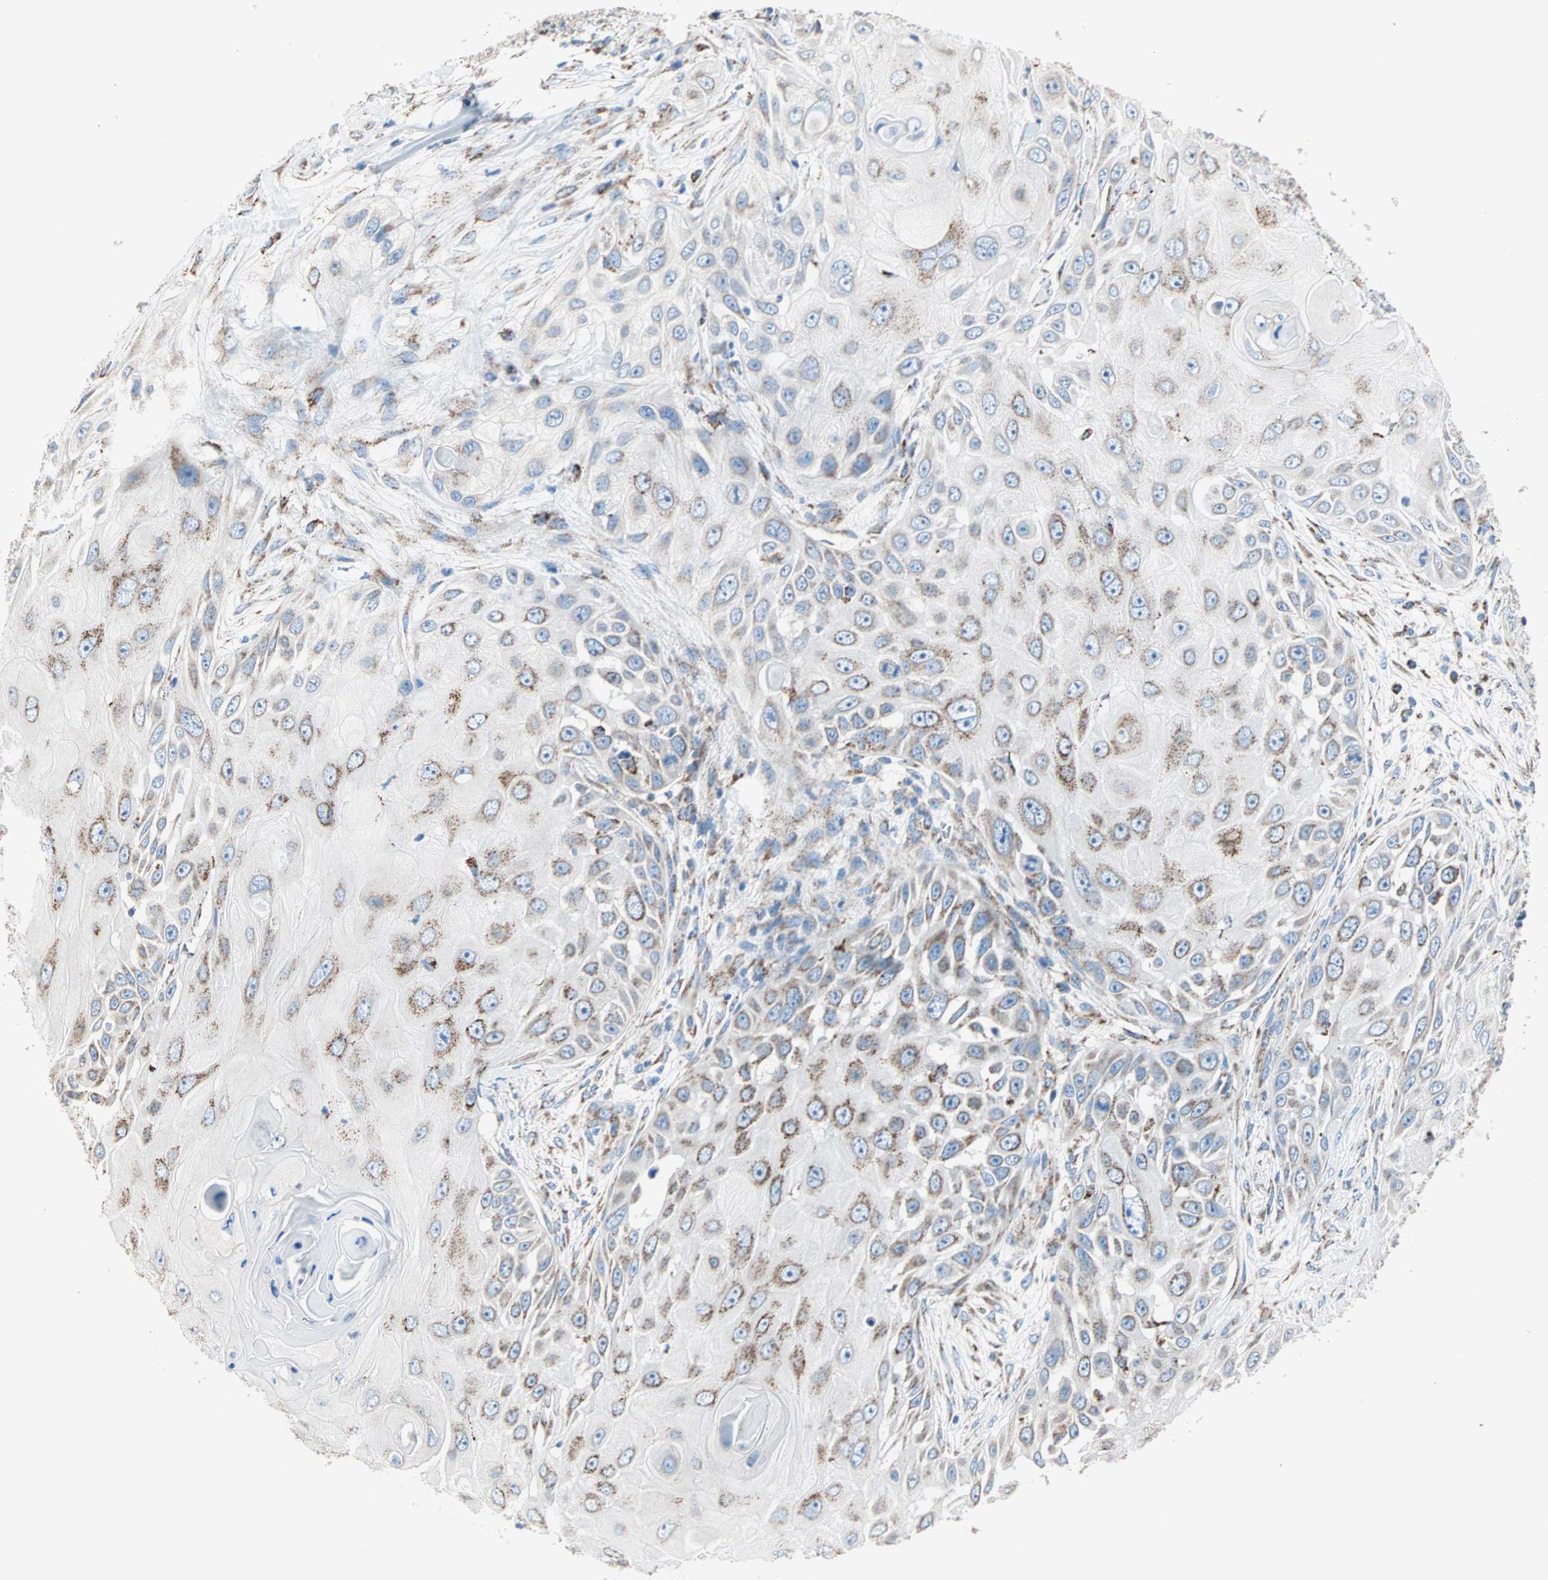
{"staining": {"intensity": "strong", "quantity": "25%-75%", "location": "cytoplasmic/membranous"}, "tissue": "skin cancer", "cell_type": "Tumor cells", "image_type": "cancer", "snomed": [{"axis": "morphology", "description": "Squamous cell carcinoma, NOS"}, {"axis": "topography", "description": "Skin"}], "caption": "Approximately 25%-75% of tumor cells in human skin cancer (squamous cell carcinoma) exhibit strong cytoplasmic/membranous protein expression as visualized by brown immunohistochemical staining.", "gene": "TST", "patient": {"sex": "female", "age": 44}}